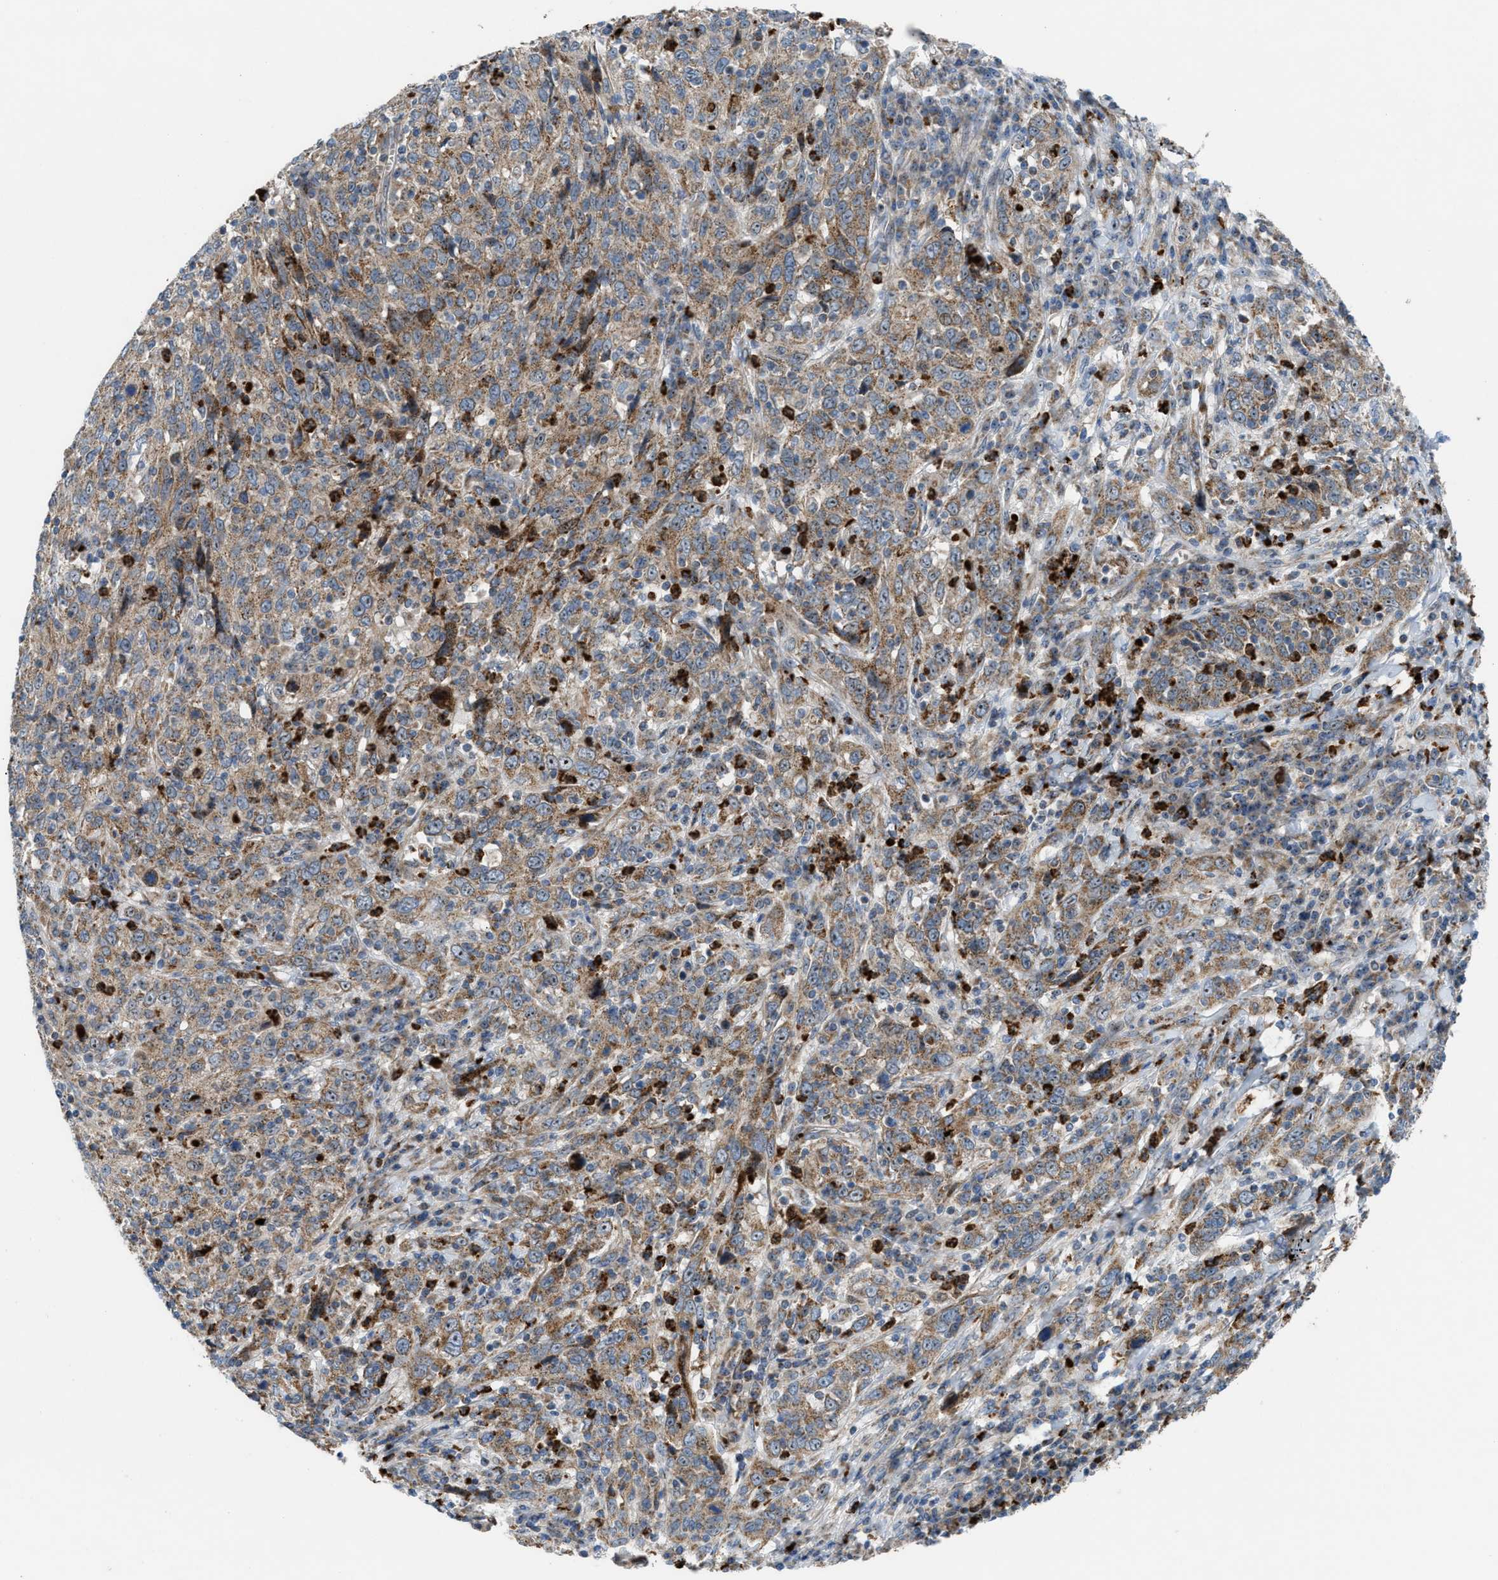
{"staining": {"intensity": "moderate", "quantity": ">75%", "location": "cytoplasmic/membranous"}, "tissue": "cervical cancer", "cell_type": "Tumor cells", "image_type": "cancer", "snomed": [{"axis": "morphology", "description": "Squamous cell carcinoma, NOS"}, {"axis": "topography", "description": "Cervix"}], "caption": "Immunohistochemistry (IHC) staining of cervical squamous cell carcinoma, which displays medium levels of moderate cytoplasmic/membranous expression in about >75% of tumor cells indicating moderate cytoplasmic/membranous protein positivity. The staining was performed using DAB (3,3'-diaminobenzidine) (brown) for protein detection and nuclei were counterstained in hematoxylin (blue).", "gene": "TPH1", "patient": {"sex": "female", "age": 46}}